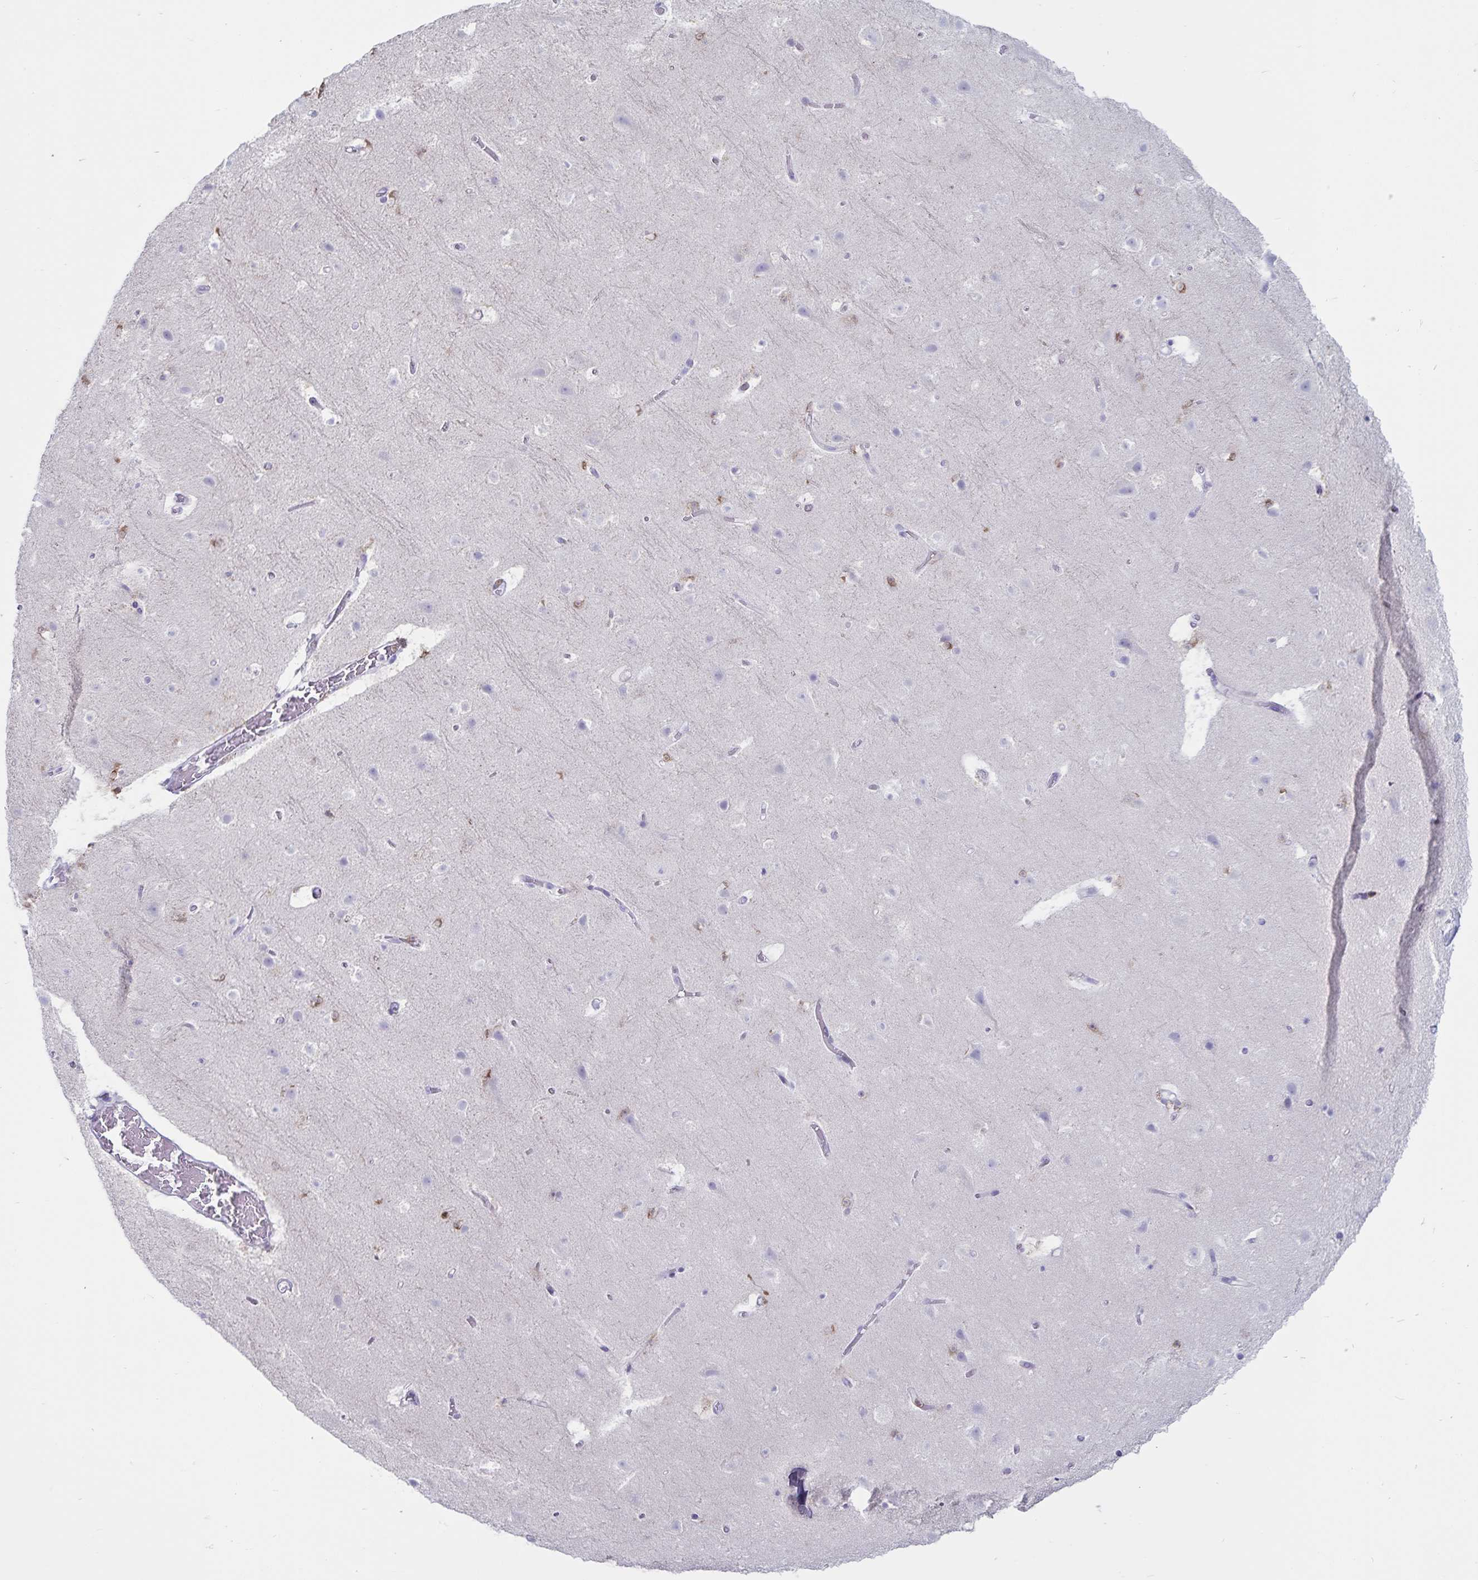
{"staining": {"intensity": "negative", "quantity": "none", "location": "none"}, "tissue": "cerebral cortex", "cell_type": "Endothelial cells", "image_type": "normal", "snomed": [{"axis": "morphology", "description": "Normal tissue, NOS"}, {"axis": "topography", "description": "Cerebral cortex"}], "caption": "This histopathology image is of unremarkable cerebral cortex stained with IHC to label a protein in brown with the nuclei are counter-stained blue. There is no staining in endothelial cells.", "gene": "GNLY", "patient": {"sex": "female", "age": 42}}